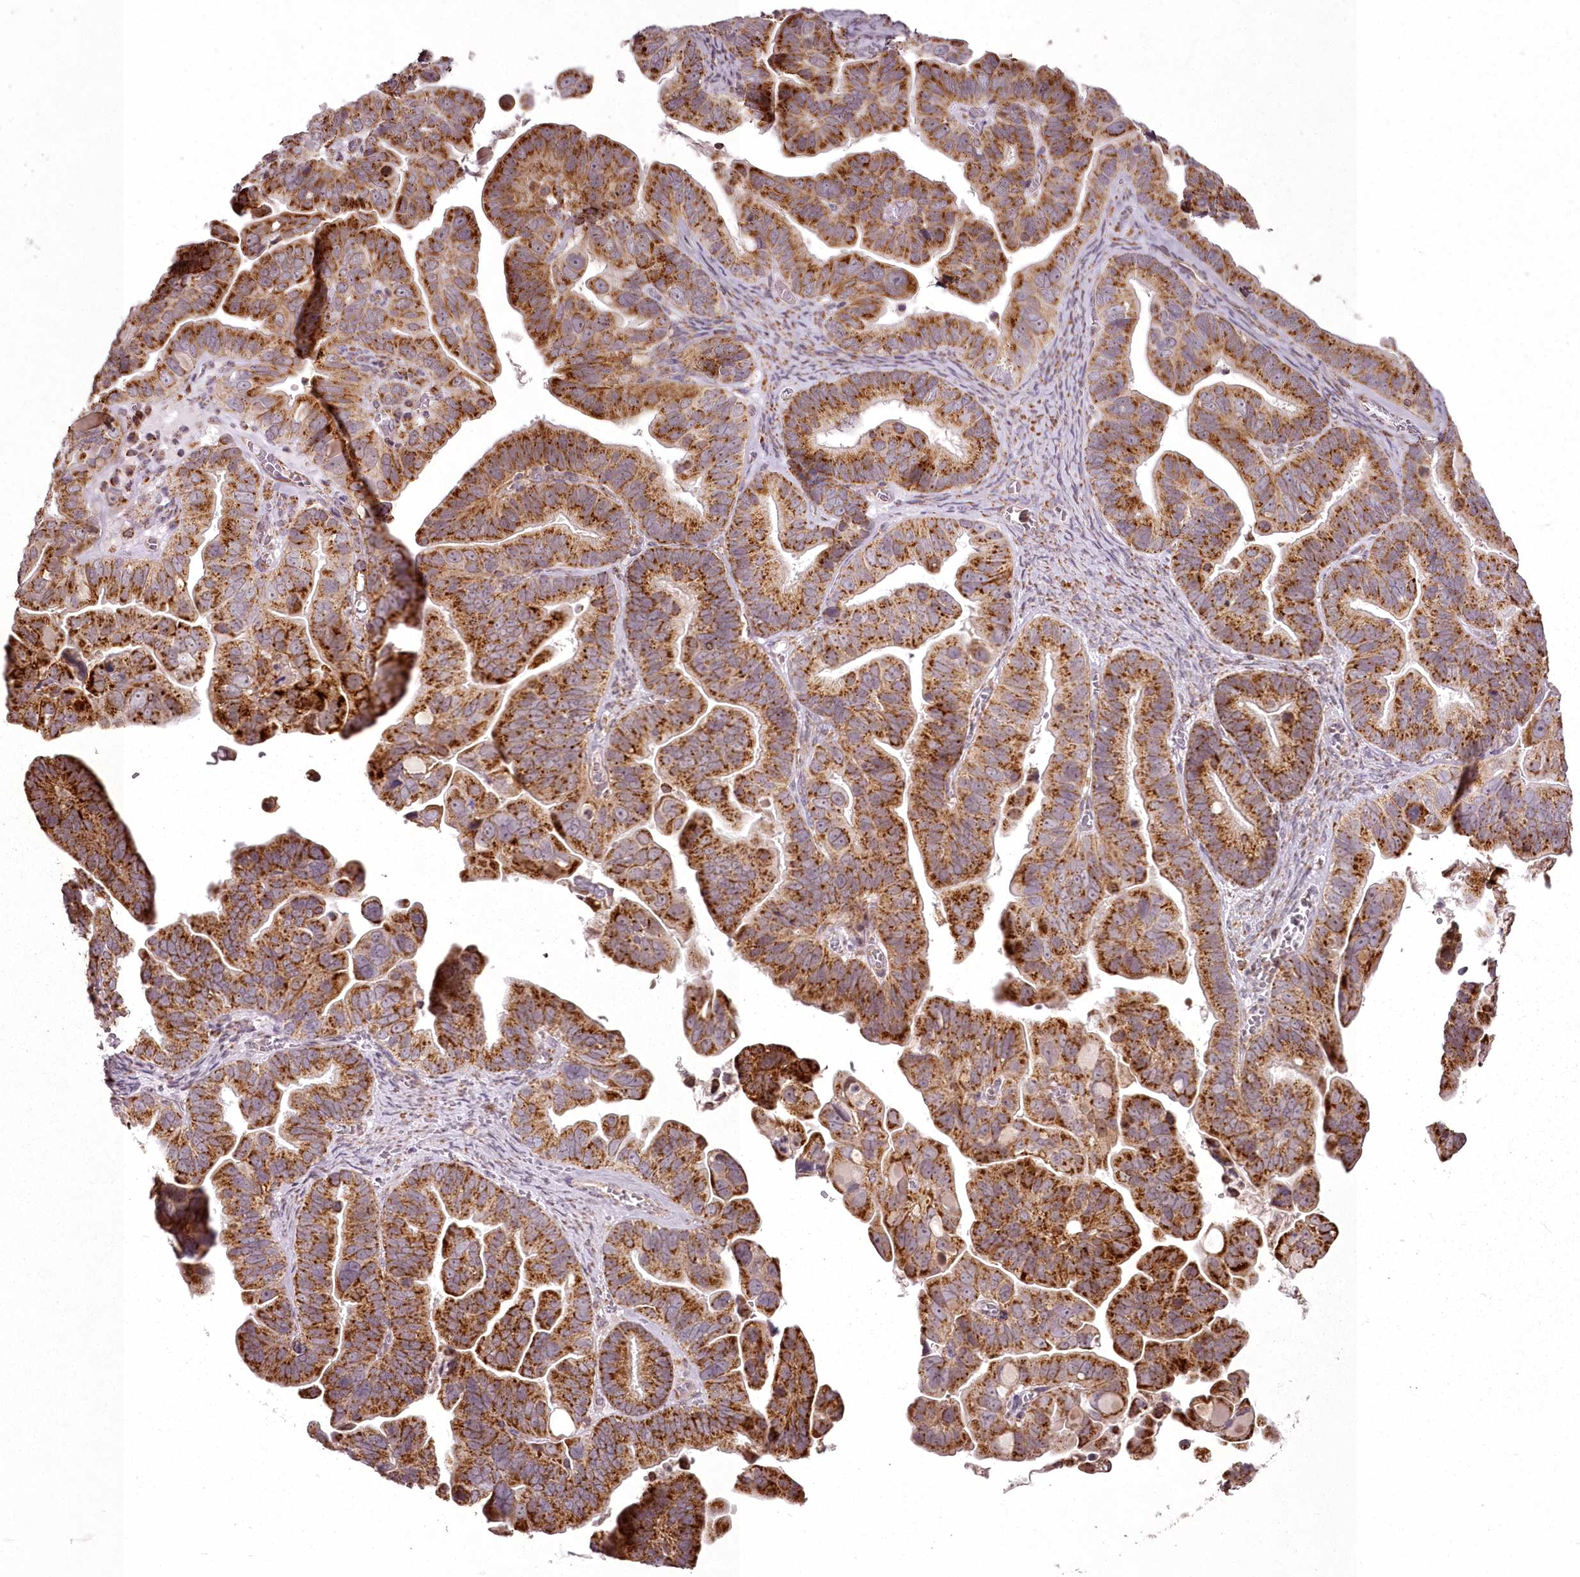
{"staining": {"intensity": "strong", "quantity": ">75%", "location": "cytoplasmic/membranous"}, "tissue": "ovarian cancer", "cell_type": "Tumor cells", "image_type": "cancer", "snomed": [{"axis": "morphology", "description": "Cystadenocarcinoma, serous, NOS"}, {"axis": "topography", "description": "Ovary"}], "caption": "Immunohistochemical staining of ovarian cancer (serous cystadenocarcinoma) reveals high levels of strong cytoplasmic/membranous positivity in about >75% of tumor cells.", "gene": "CHCHD2", "patient": {"sex": "female", "age": 56}}